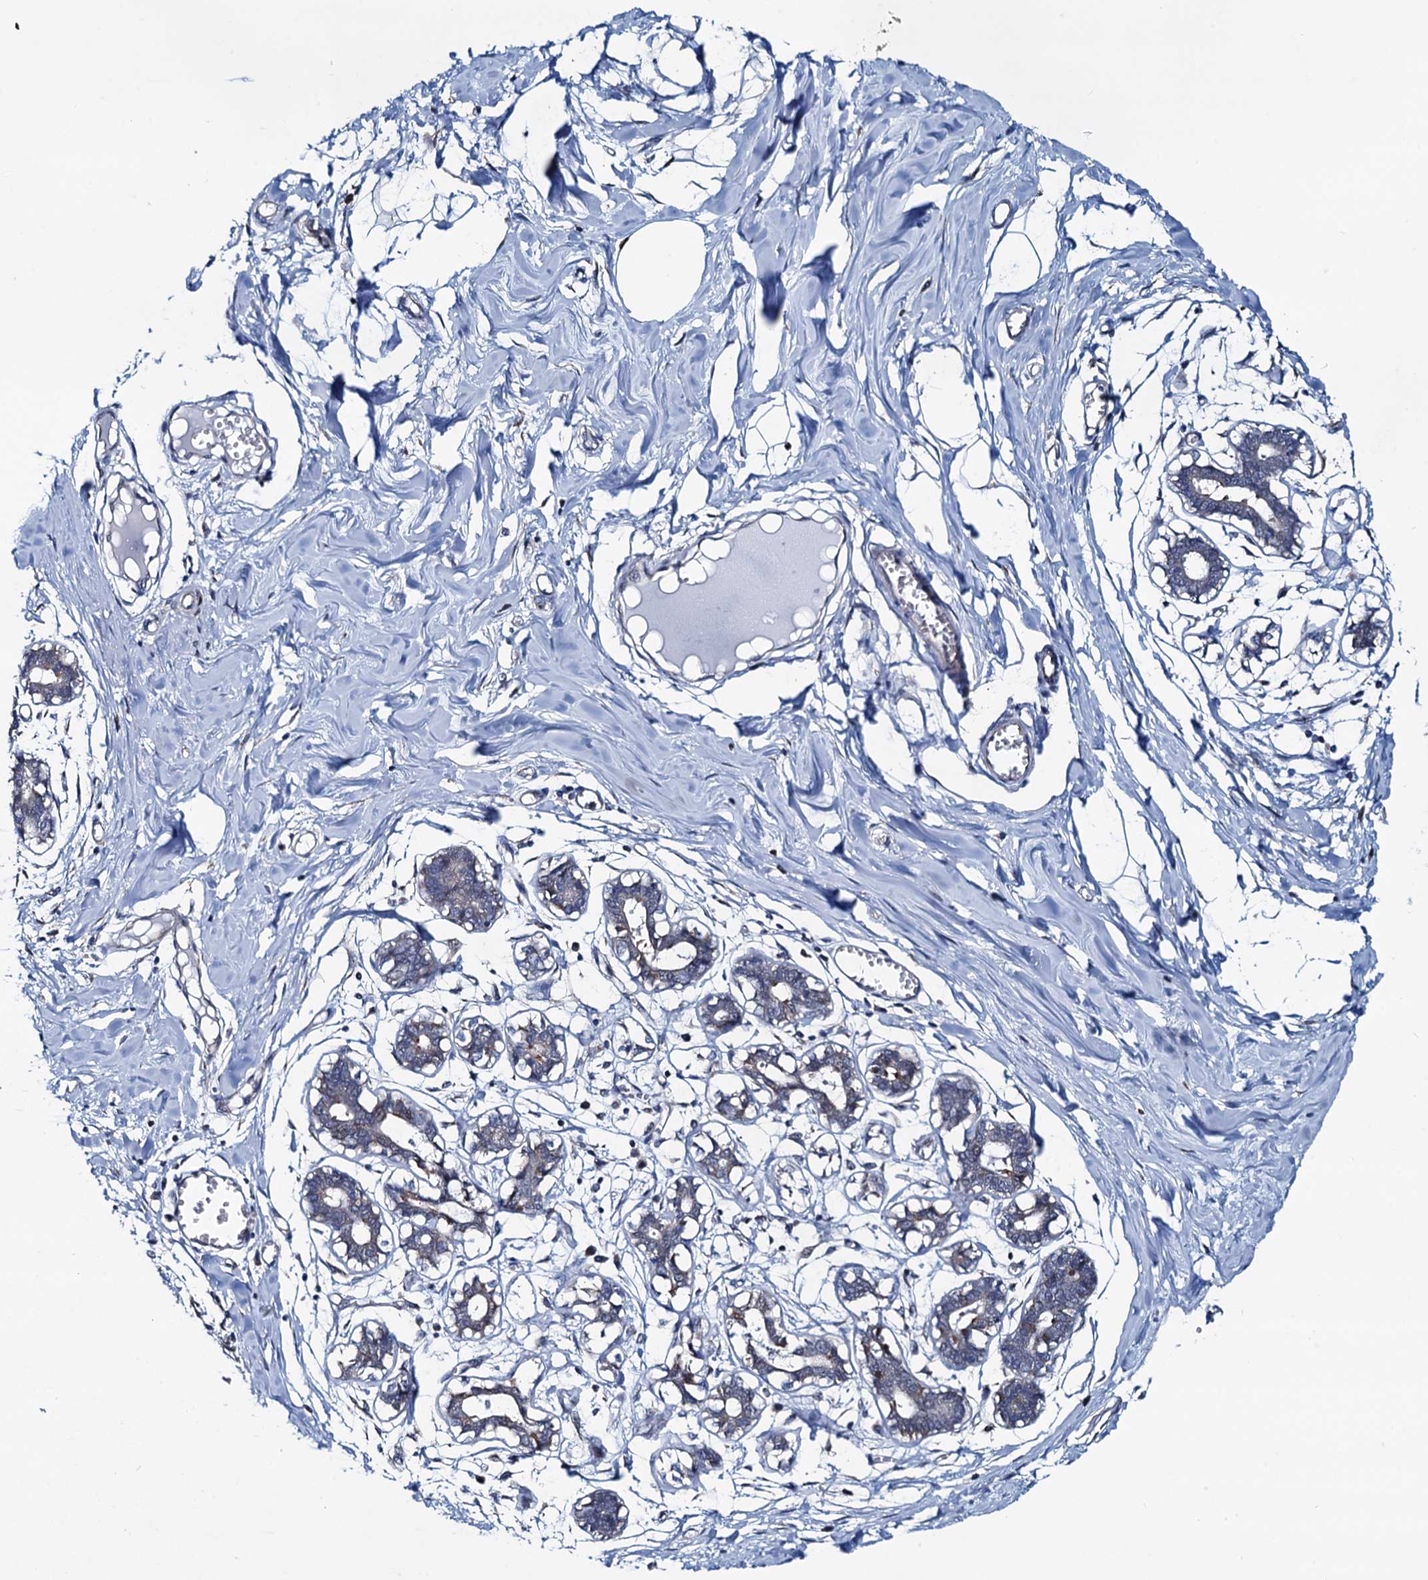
{"staining": {"intensity": "moderate", "quantity": ">75%", "location": "cytoplasmic/membranous"}, "tissue": "breast", "cell_type": "Adipocytes", "image_type": "normal", "snomed": [{"axis": "morphology", "description": "Normal tissue, NOS"}, {"axis": "topography", "description": "Breast"}], "caption": "An IHC photomicrograph of benign tissue is shown. Protein staining in brown shows moderate cytoplasmic/membranous positivity in breast within adipocytes. The protein of interest is shown in brown color, while the nuclei are stained blue.", "gene": "RNF125", "patient": {"sex": "female", "age": 27}}